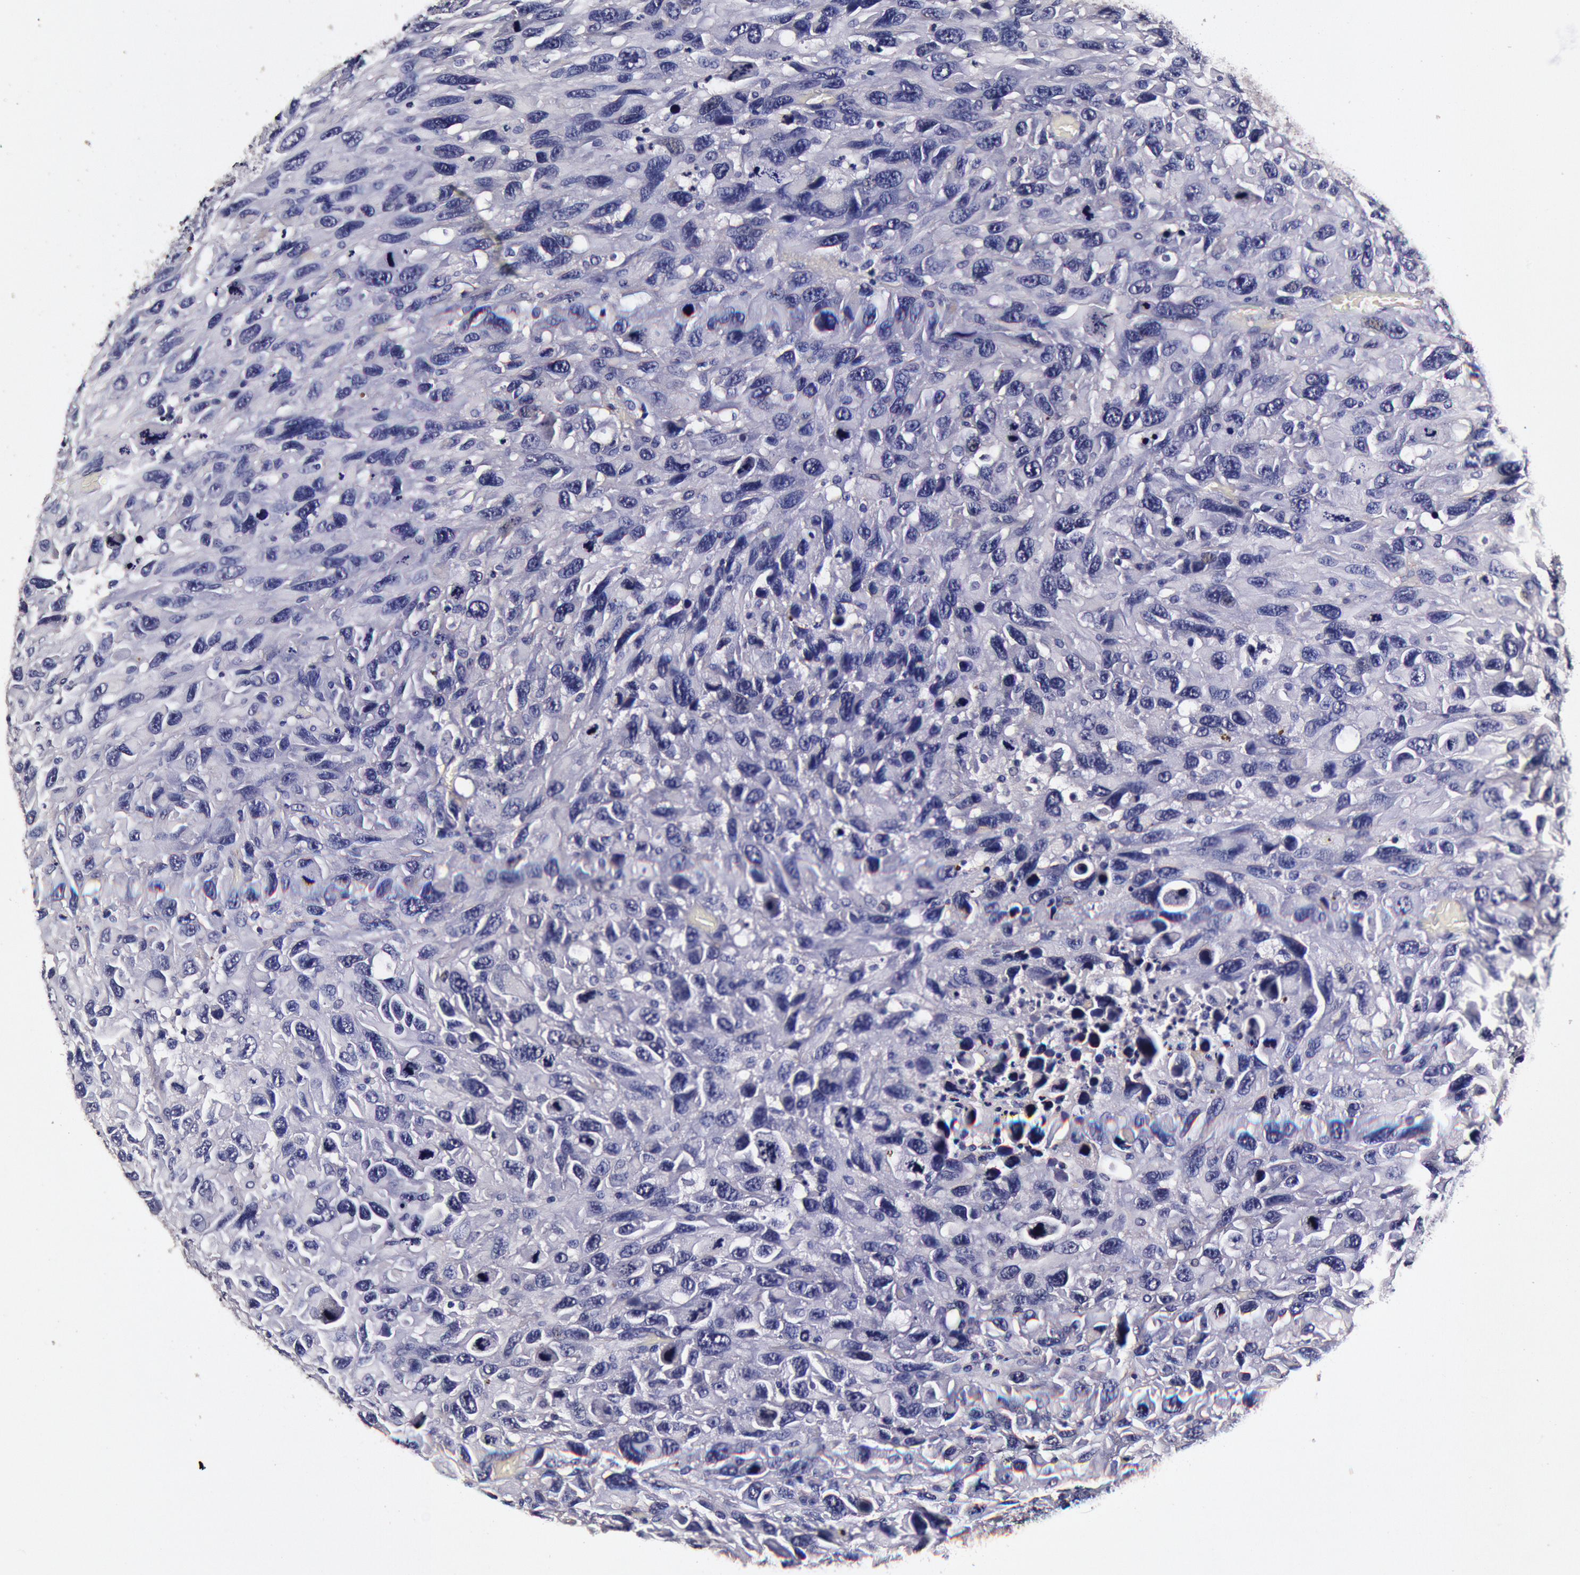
{"staining": {"intensity": "negative", "quantity": "none", "location": "none"}, "tissue": "renal cancer", "cell_type": "Tumor cells", "image_type": "cancer", "snomed": [{"axis": "morphology", "description": "Adenocarcinoma, NOS"}, {"axis": "topography", "description": "Kidney"}], "caption": "An immunohistochemistry photomicrograph of renal cancer (adenocarcinoma) is shown. There is no staining in tumor cells of renal cancer (adenocarcinoma). (DAB IHC visualized using brightfield microscopy, high magnification).", "gene": "CCDC22", "patient": {"sex": "male", "age": 79}}